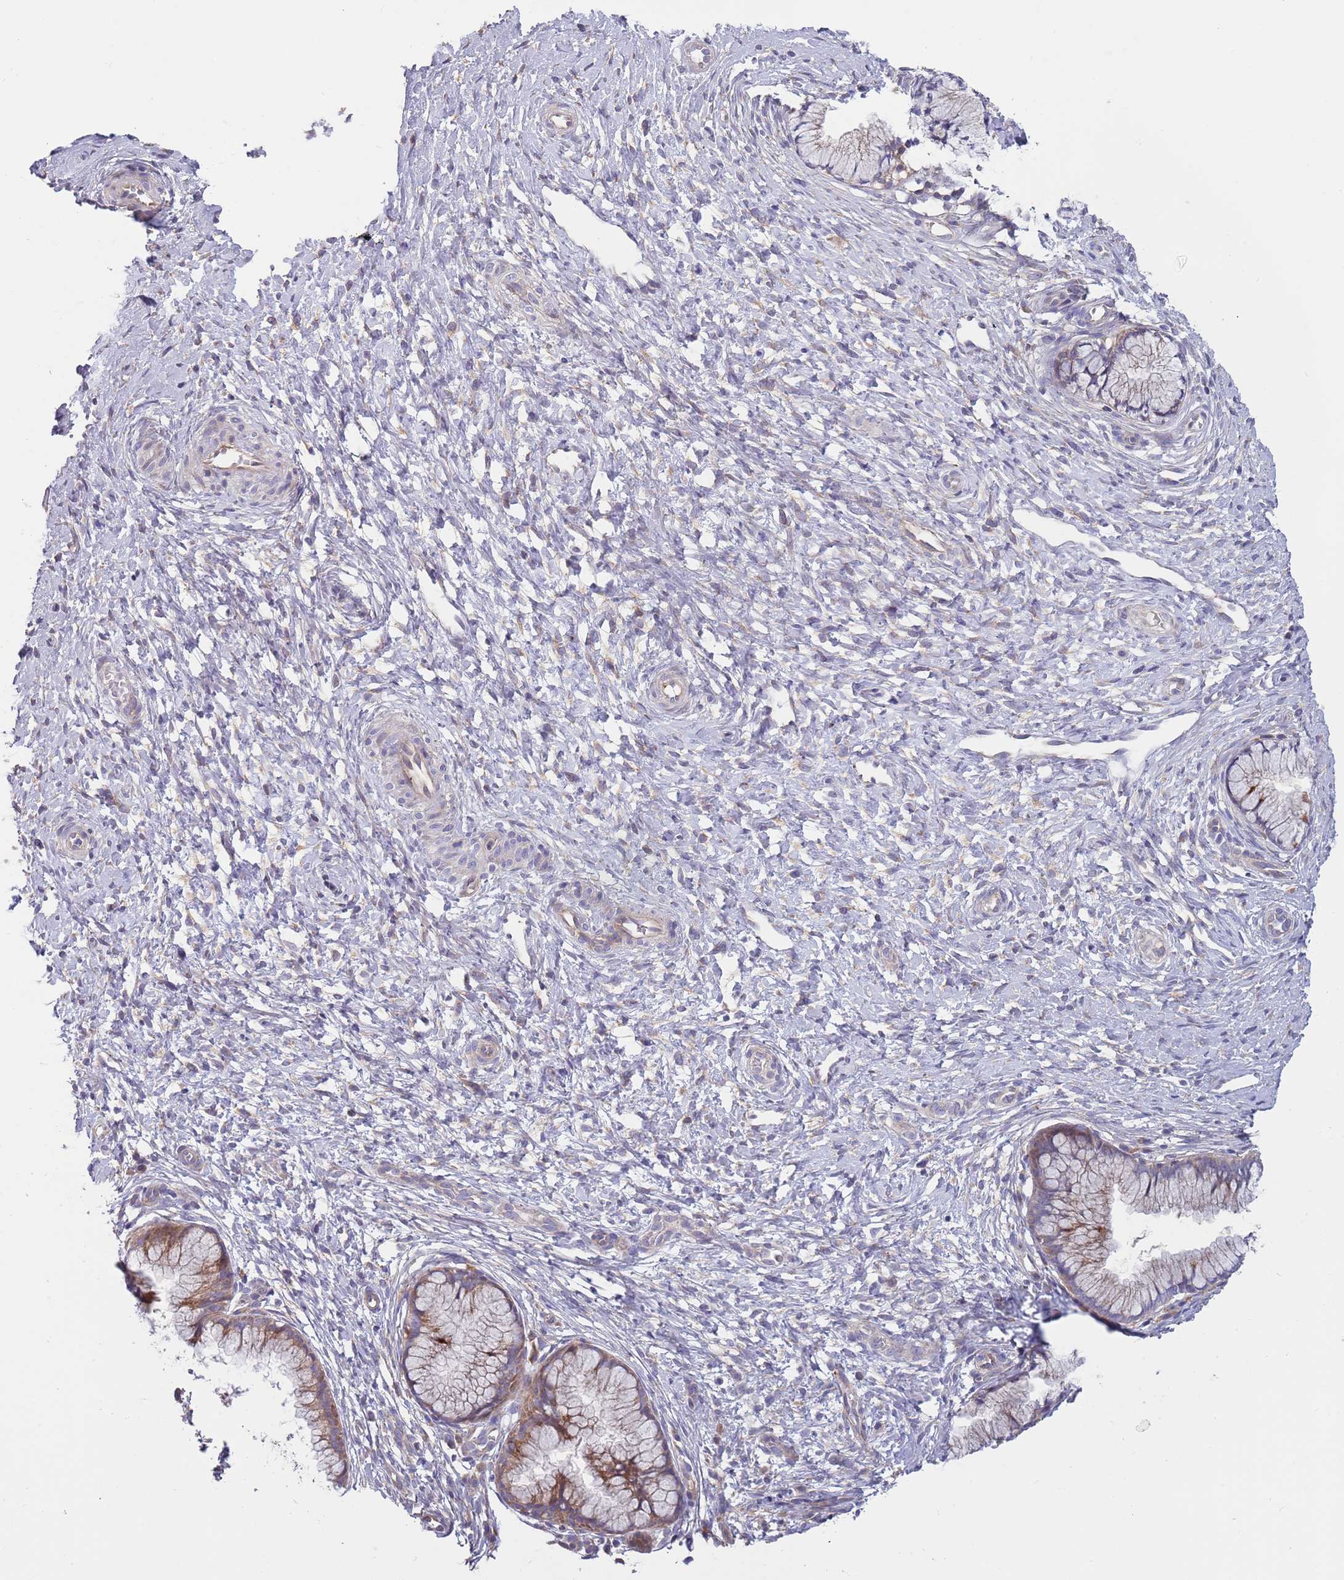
{"staining": {"intensity": "moderate", "quantity": "25%-75%", "location": "cytoplasmic/membranous"}, "tissue": "cervix", "cell_type": "Glandular cells", "image_type": "normal", "snomed": [{"axis": "morphology", "description": "Normal tissue, NOS"}, {"axis": "topography", "description": "Cervix"}], "caption": "High-magnification brightfield microscopy of benign cervix stained with DAB (brown) and counterstained with hematoxylin (blue). glandular cells exhibit moderate cytoplasmic/membranous positivity is identified in about25%-75% of cells. Ihc stains the protein in brown and the nuclei are stained blue.", "gene": "ARMCX6", "patient": {"sex": "female", "age": 36}}